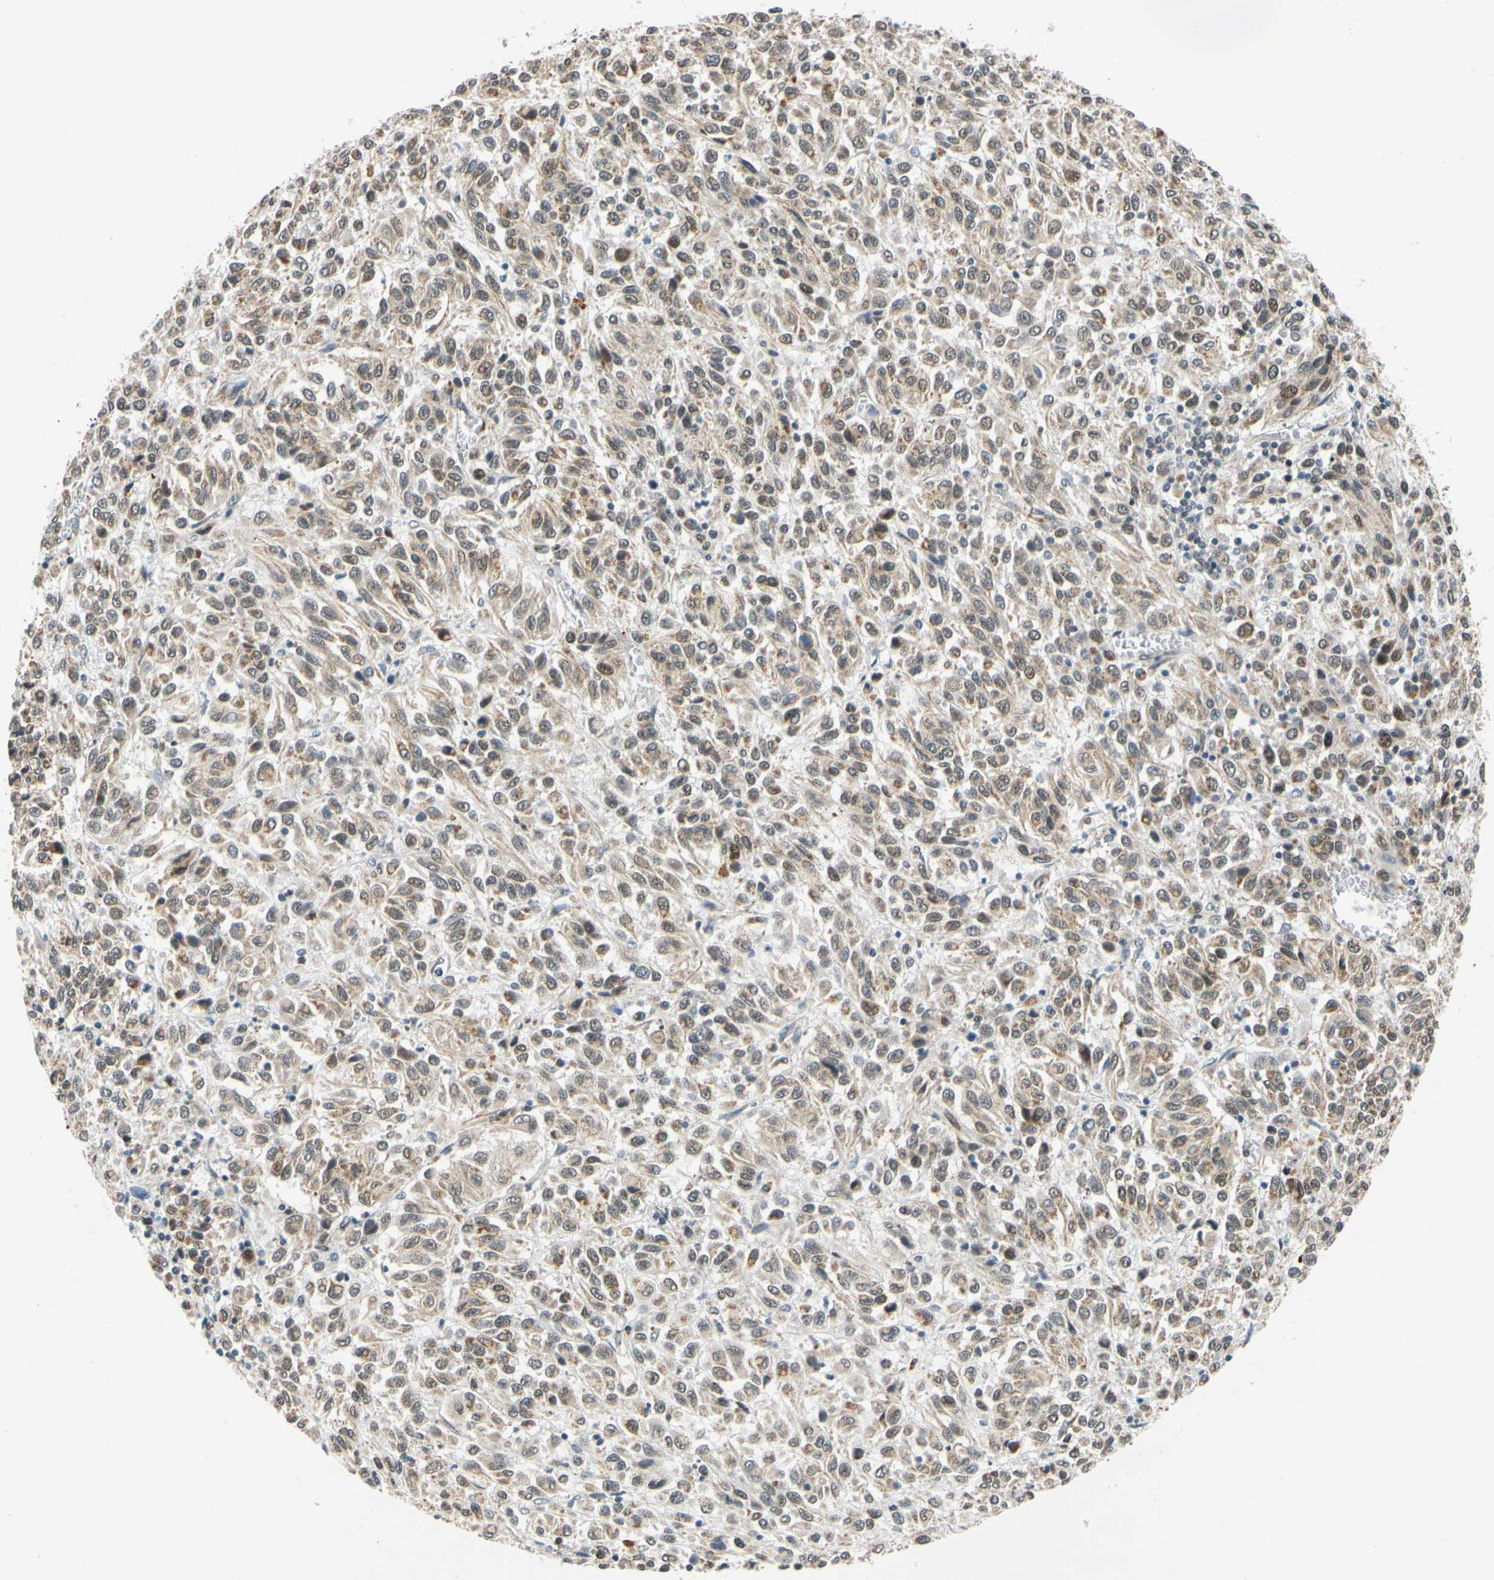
{"staining": {"intensity": "moderate", "quantity": ">75%", "location": "cytoplasmic/membranous,nuclear"}, "tissue": "melanoma", "cell_type": "Tumor cells", "image_type": "cancer", "snomed": [{"axis": "morphology", "description": "Malignant melanoma, Metastatic site"}, {"axis": "topography", "description": "Lung"}], "caption": "Immunohistochemical staining of human malignant melanoma (metastatic site) exhibits medium levels of moderate cytoplasmic/membranous and nuclear expression in approximately >75% of tumor cells.", "gene": "POGZ", "patient": {"sex": "male", "age": 64}}